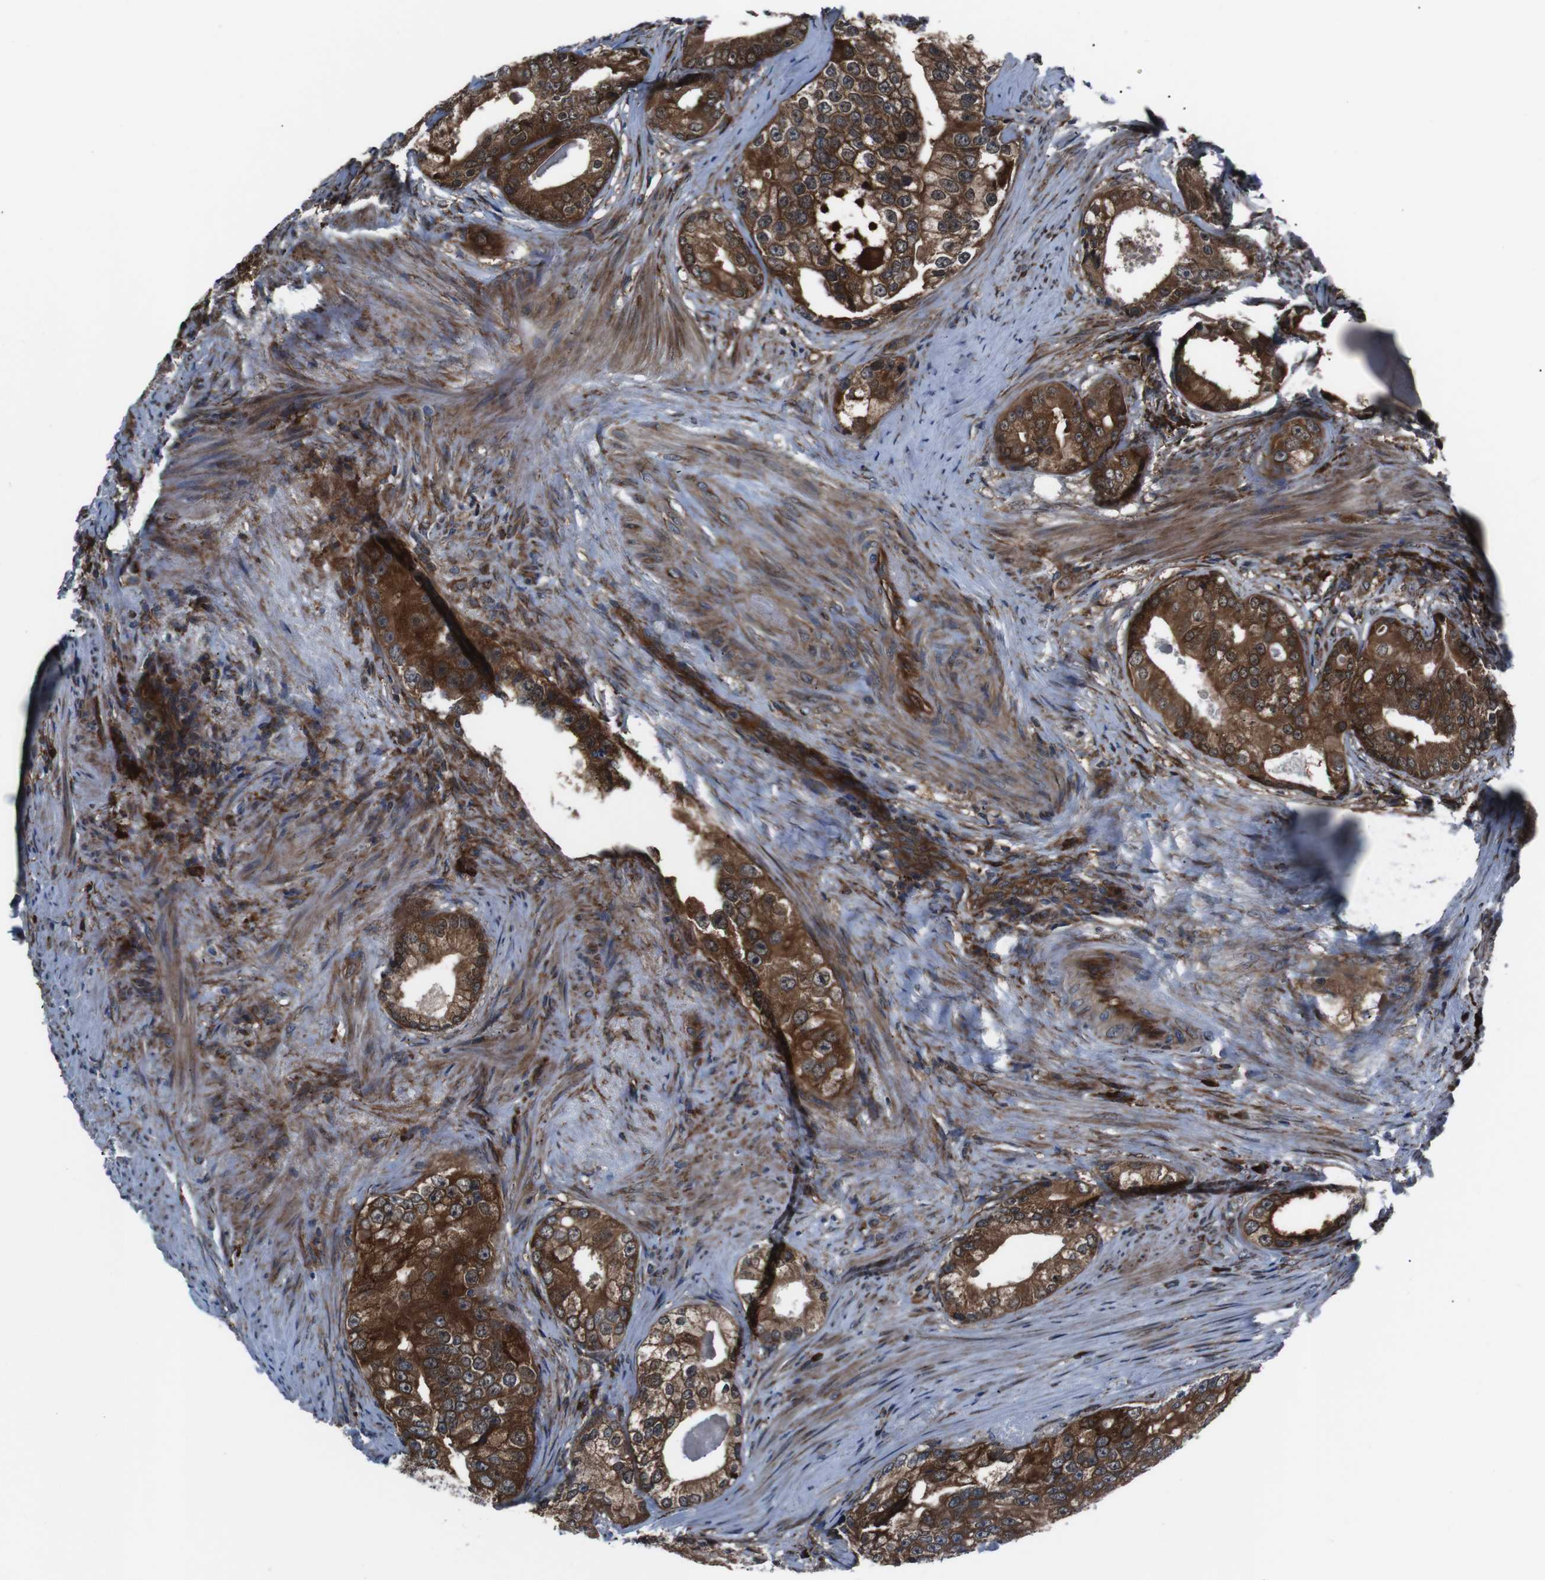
{"staining": {"intensity": "strong", "quantity": ">75%", "location": "cytoplasmic/membranous"}, "tissue": "prostate cancer", "cell_type": "Tumor cells", "image_type": "cancer", "snomed": [{"axis": "morphology", "description": "Adenocarcinoma, High grade"}, {"axis": "topography", "description": "Prostate"}], "caption": "Prostate high-grade adenocarcinoma stained with DAB (3,3'-diaminobenzidine) immunohistochemistry (IHC) exhibits high levels of strong cytoplasmic/membranous staining in about >75% of tumor cells.", "gene": "EIF4A2", "patient": {"sex": "male", "age": 66}}